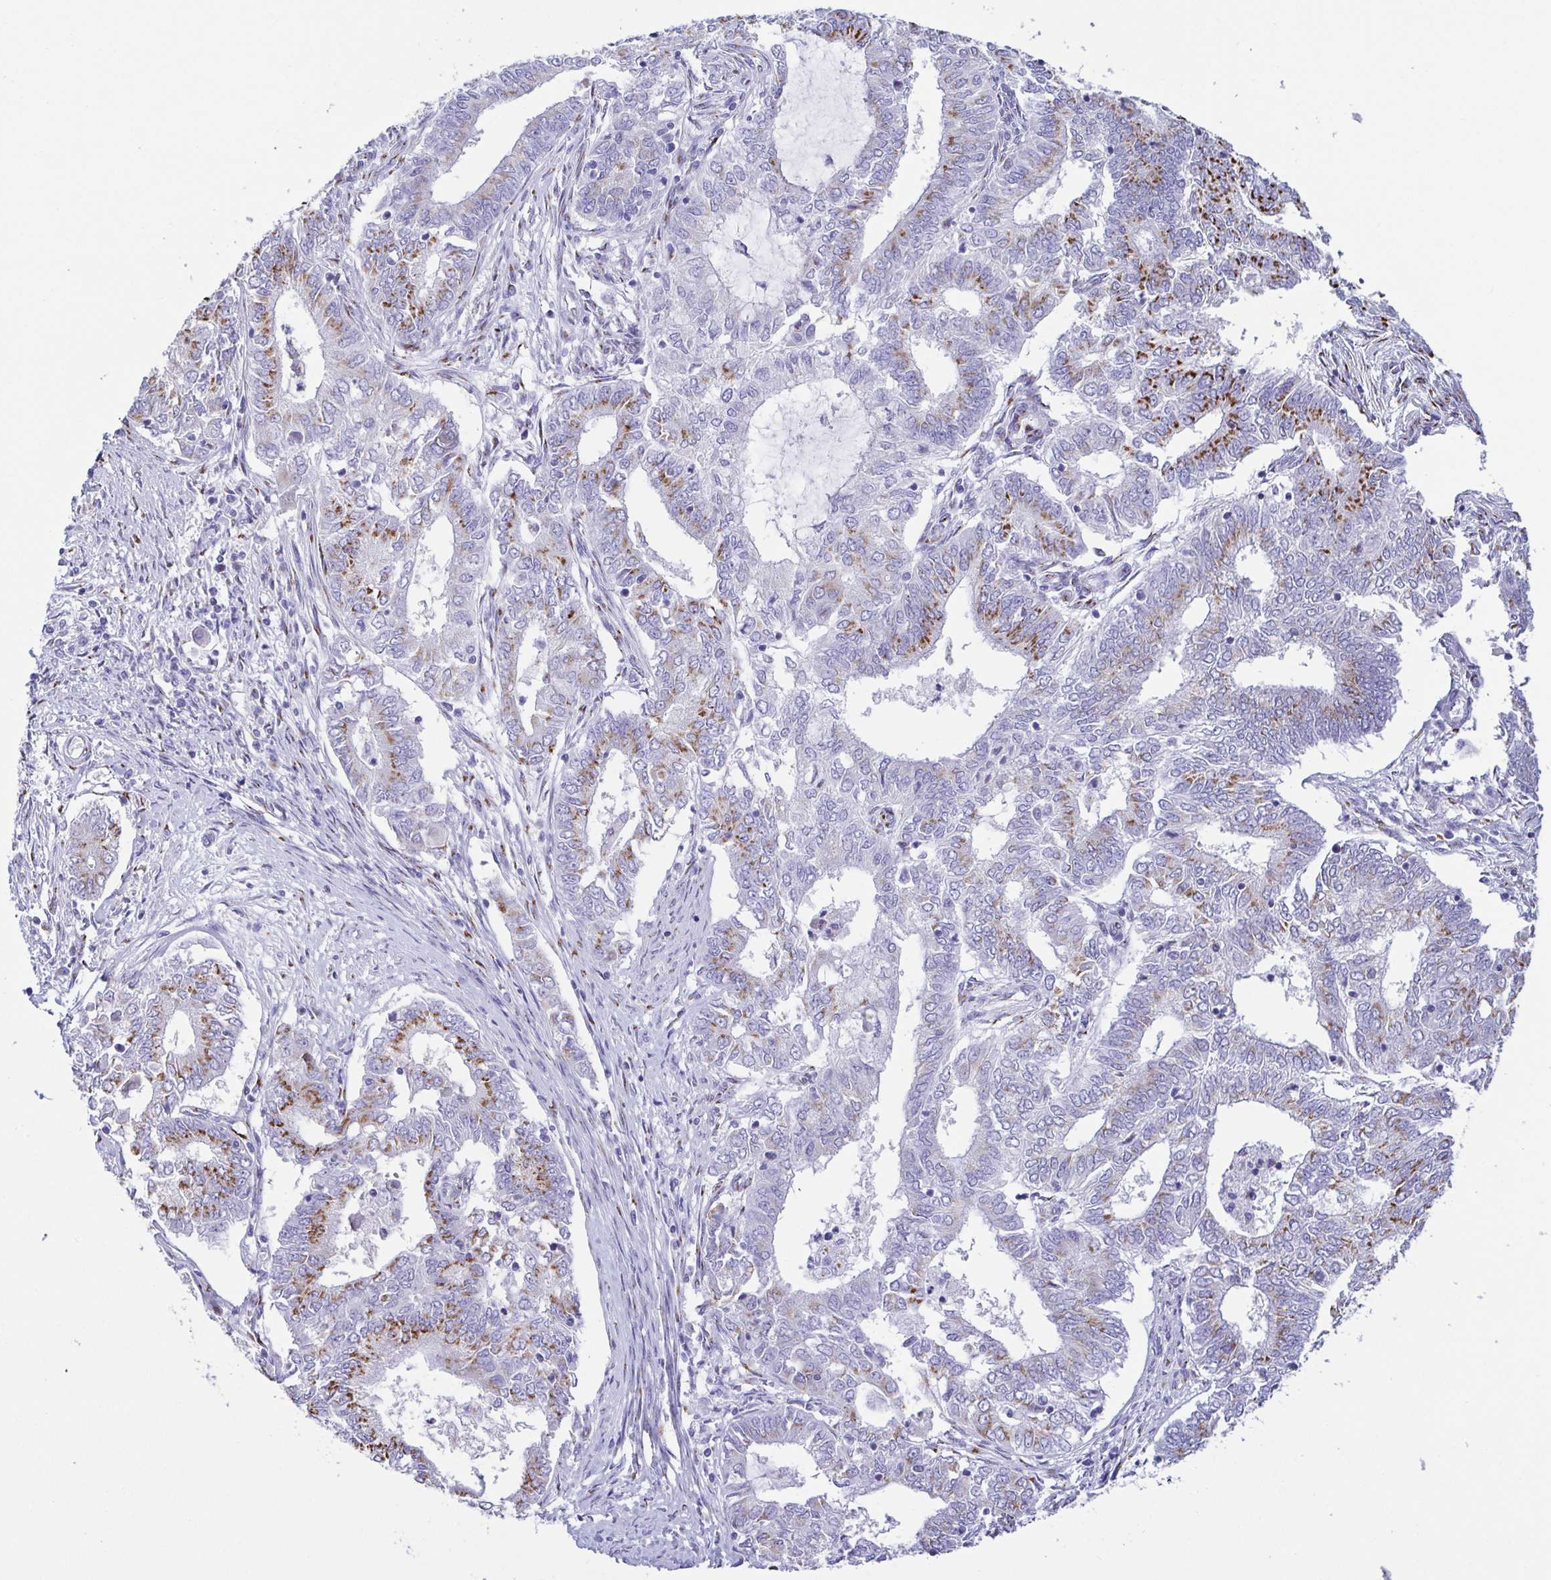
{"staining": {"intensity": "moderate", "quantity": "25%-75%", "location": "cytoplasmic/membranous"}, "tissue": "endometrial cancer", "cell_type": "Tumor cells", "image_type": "cancer", "snomed": [{"axis": "morphology", "description": "Adenocarcinoma, NOS"}, {"axis": "topography", "description": "Endometrium"}], "caption": "A brown stain labels moderate cytoplasmic/membranous positivity of a protein in human endometrial cancer (adenocarcinoma) tumor cells.", "gene": "SULT1B1", "patient": {"sex": "female", "age": 62}}